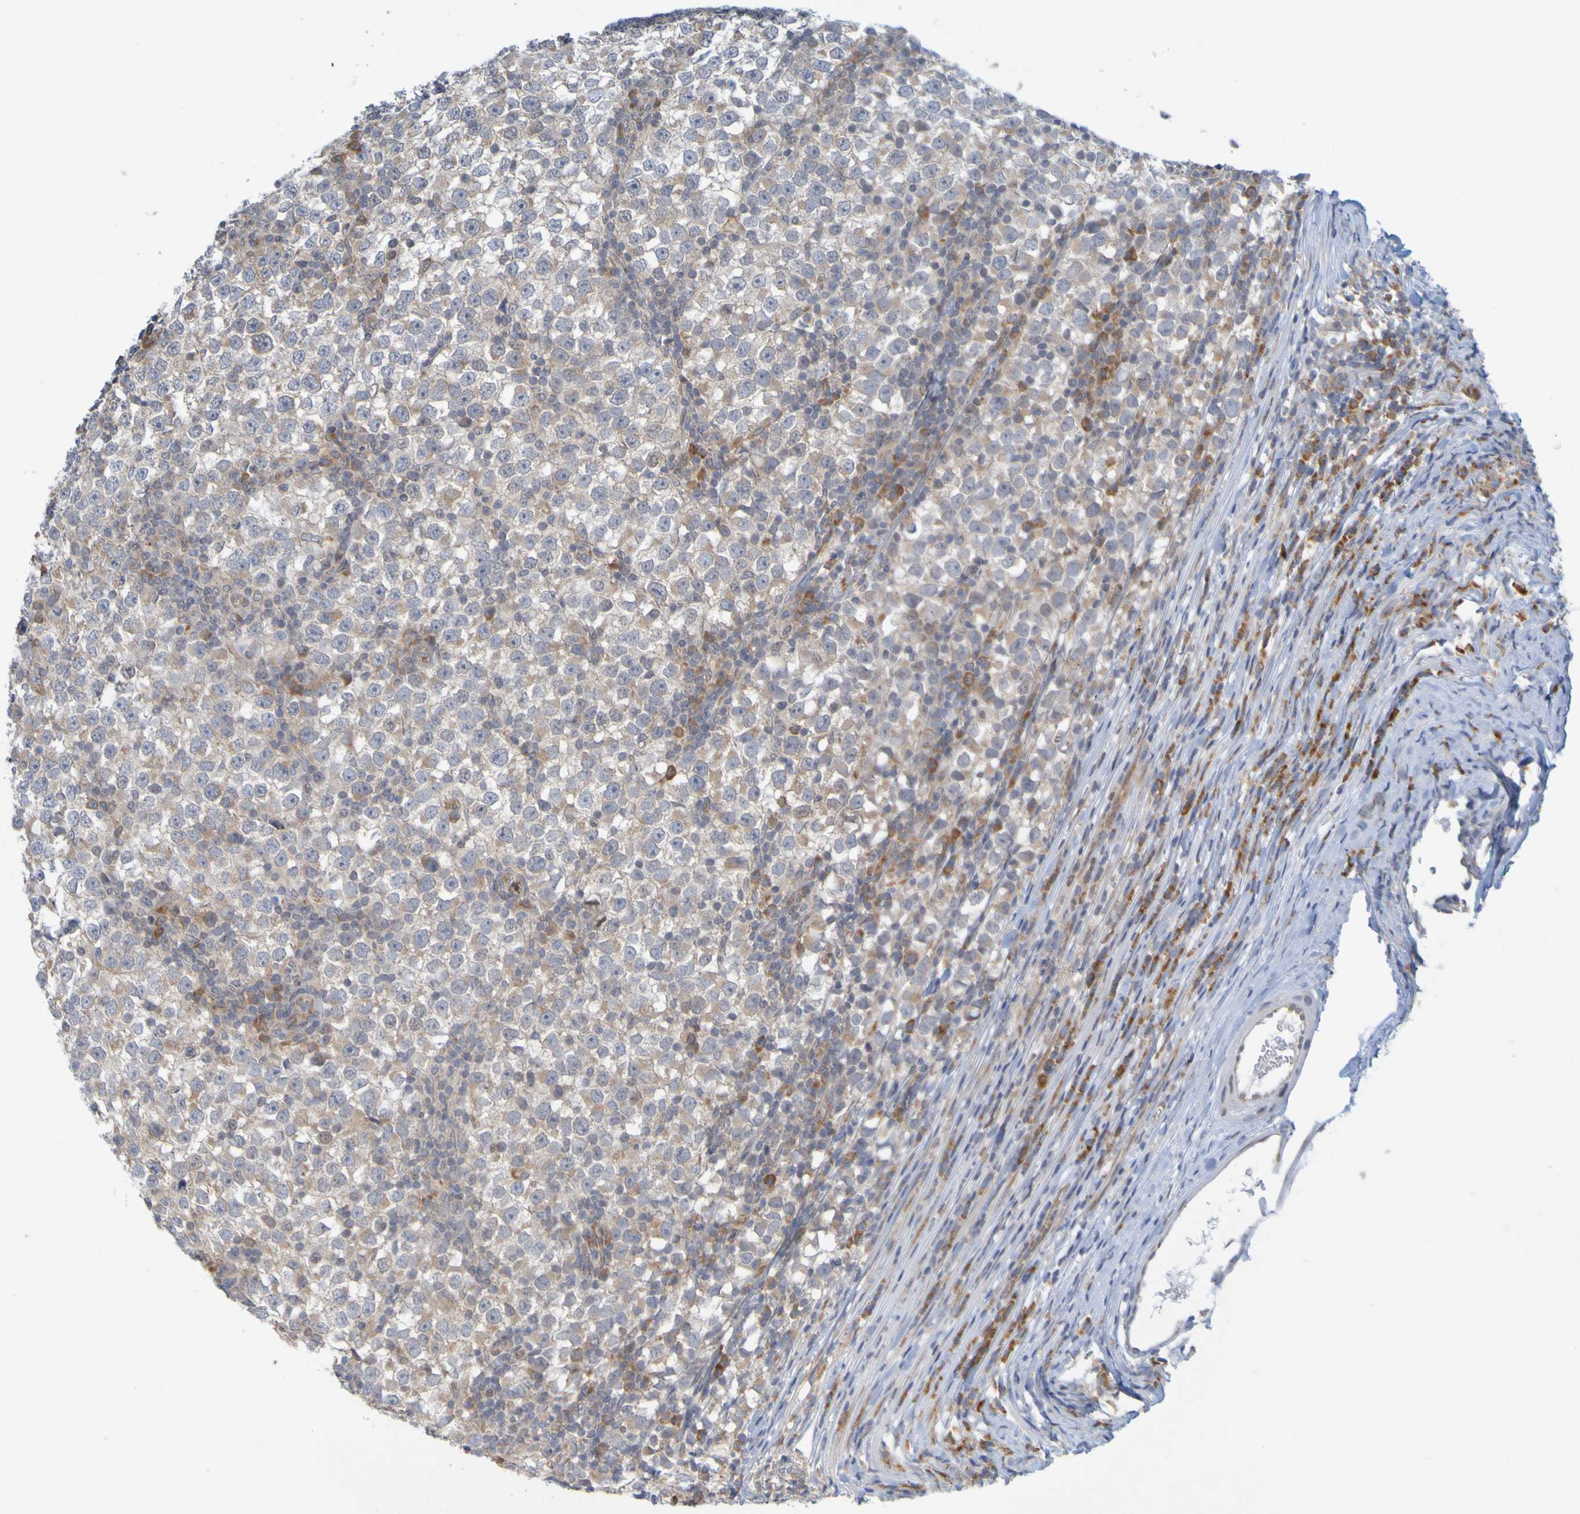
{"staining": {"intensity": "moderate", "quantity": "25%-75%", "location": "cytoplasmic/membranous"}, "tissue": "testis cancer", "cell_type": "Tumor cells", "image_type": "cancer", "snomed": [{"axis": "morphology", "description": "Seminoma, NOS"}, {"axis": "topography", "description": "Testis"}], "caption": "Approximately 25%-75% of tumor cells in seminoma (testis) demonstrate moderate cytoplasmic/membranous protein expression as visualized by brown immunohistochemical staining.", "gene": "MOGS", "patient": {"sex": "male", "age": 65}}